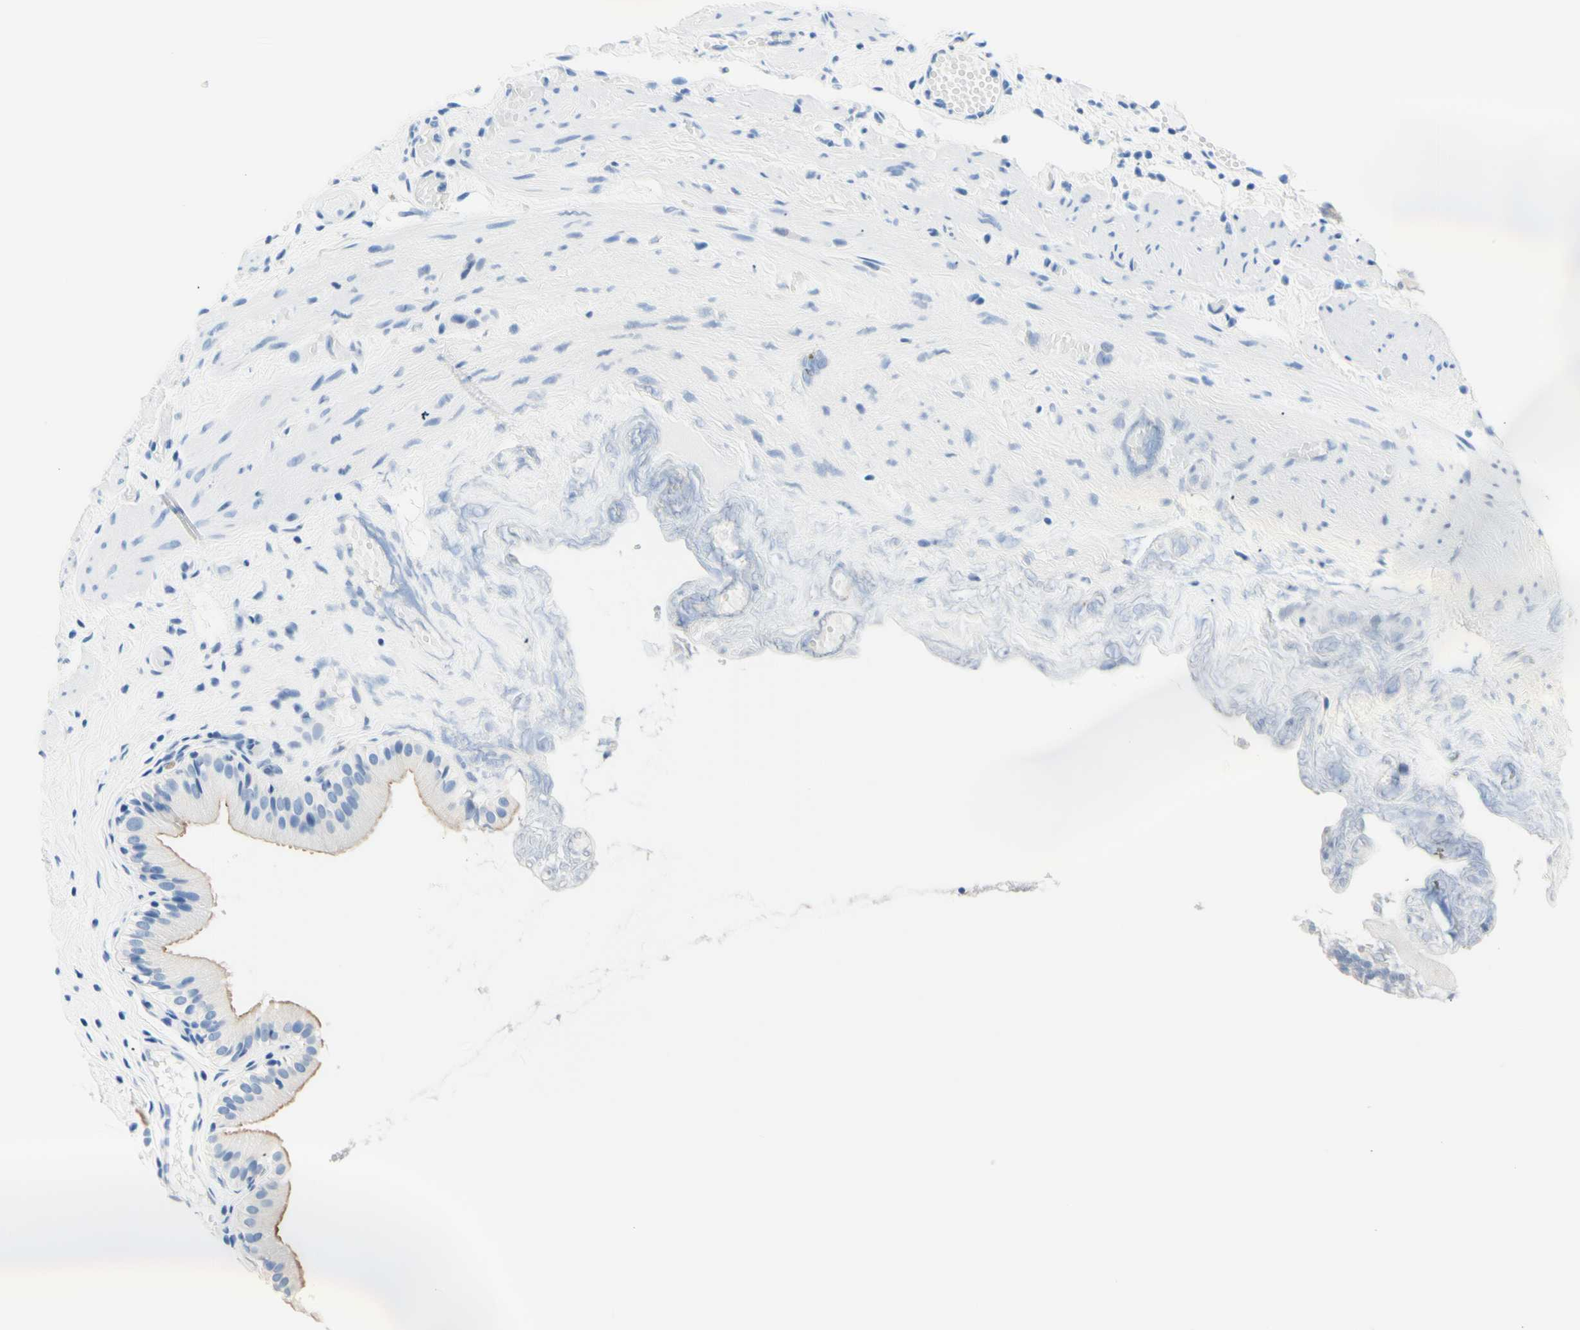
{"staining": {"intensity": "moderate", "quantity": ">75%", "location": "cytoplasmic/membranous"}, "tissue": "gallbladder", "cell_type": "Glandular cells", "image_type": "normal", "snomed": [{"axis": "morphology", "description": "Normal tissue, NOS"}, {"axis": "topography", "description": "Gallbladder"}], "caption": "Glandular cells demonstrate medium levels of moderate cytoplasmic/membranous positivity in approximately >75% of cells in normal gallbladder. The protein is stained brown, and the nuclei are stained in blue (DAB IHC with brightfield microscopy, high magnification).", "gene": "HPCA", "patient": {"sex": "female", "age": 26}}